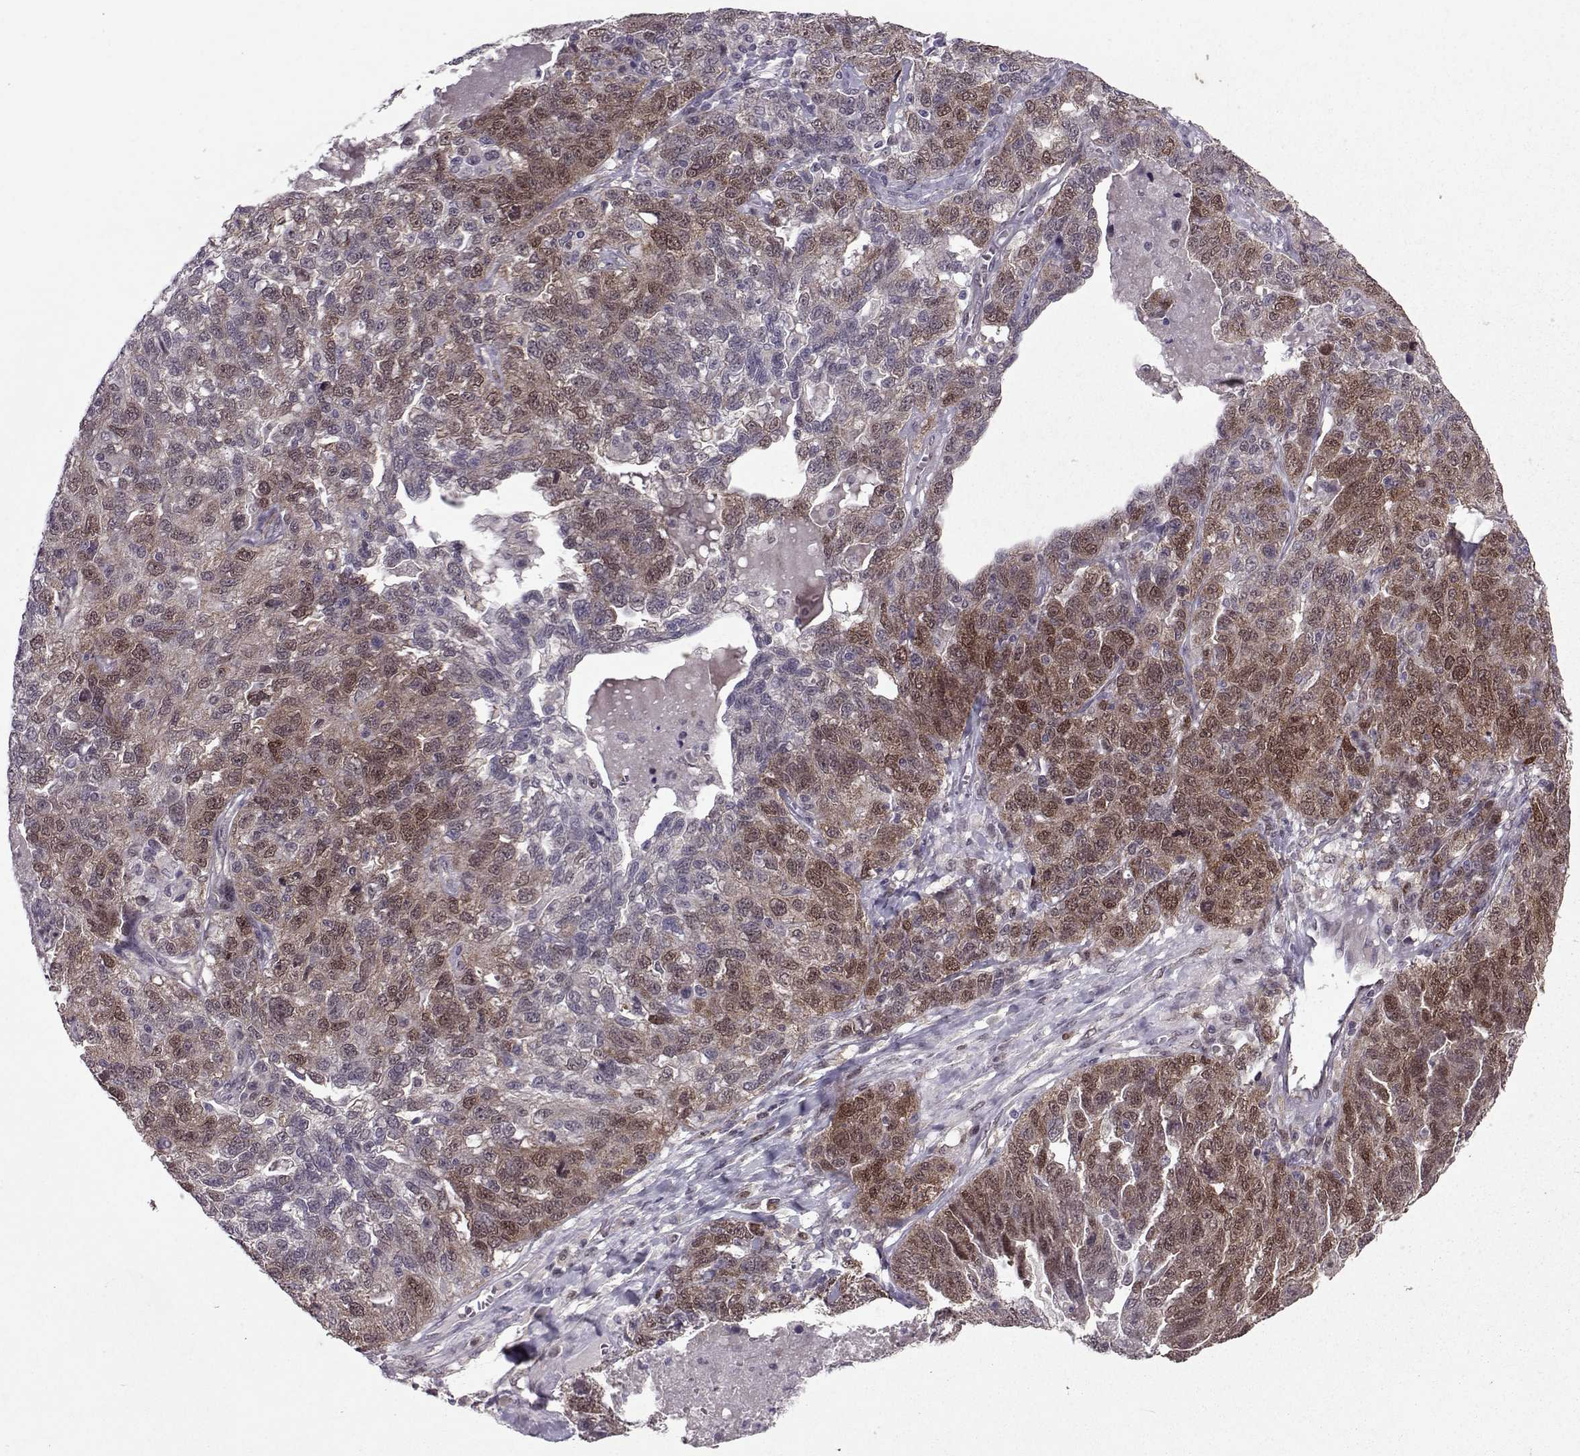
{"staining": {"intensity": "moderate", "quantity": ">75%", "location": "cytoplasmic/membranous,nuclear"}, "tissue": "ovarian cancer", "cell_type": "Tumor cells", "image_type": "cancer", "snomed": [{"axis": "morphology", "description": "Cystadenocarcinoma, serous, NOS"}, {"axis": "topography", "description": "Ovary"}], "caption": "Serous cystadenocarcinoma (ovarian) stained with a protein marker displays moderate staining in tumor cells.", "gene": "CDK4", "patient": {"sex": "female", "age": 71}}